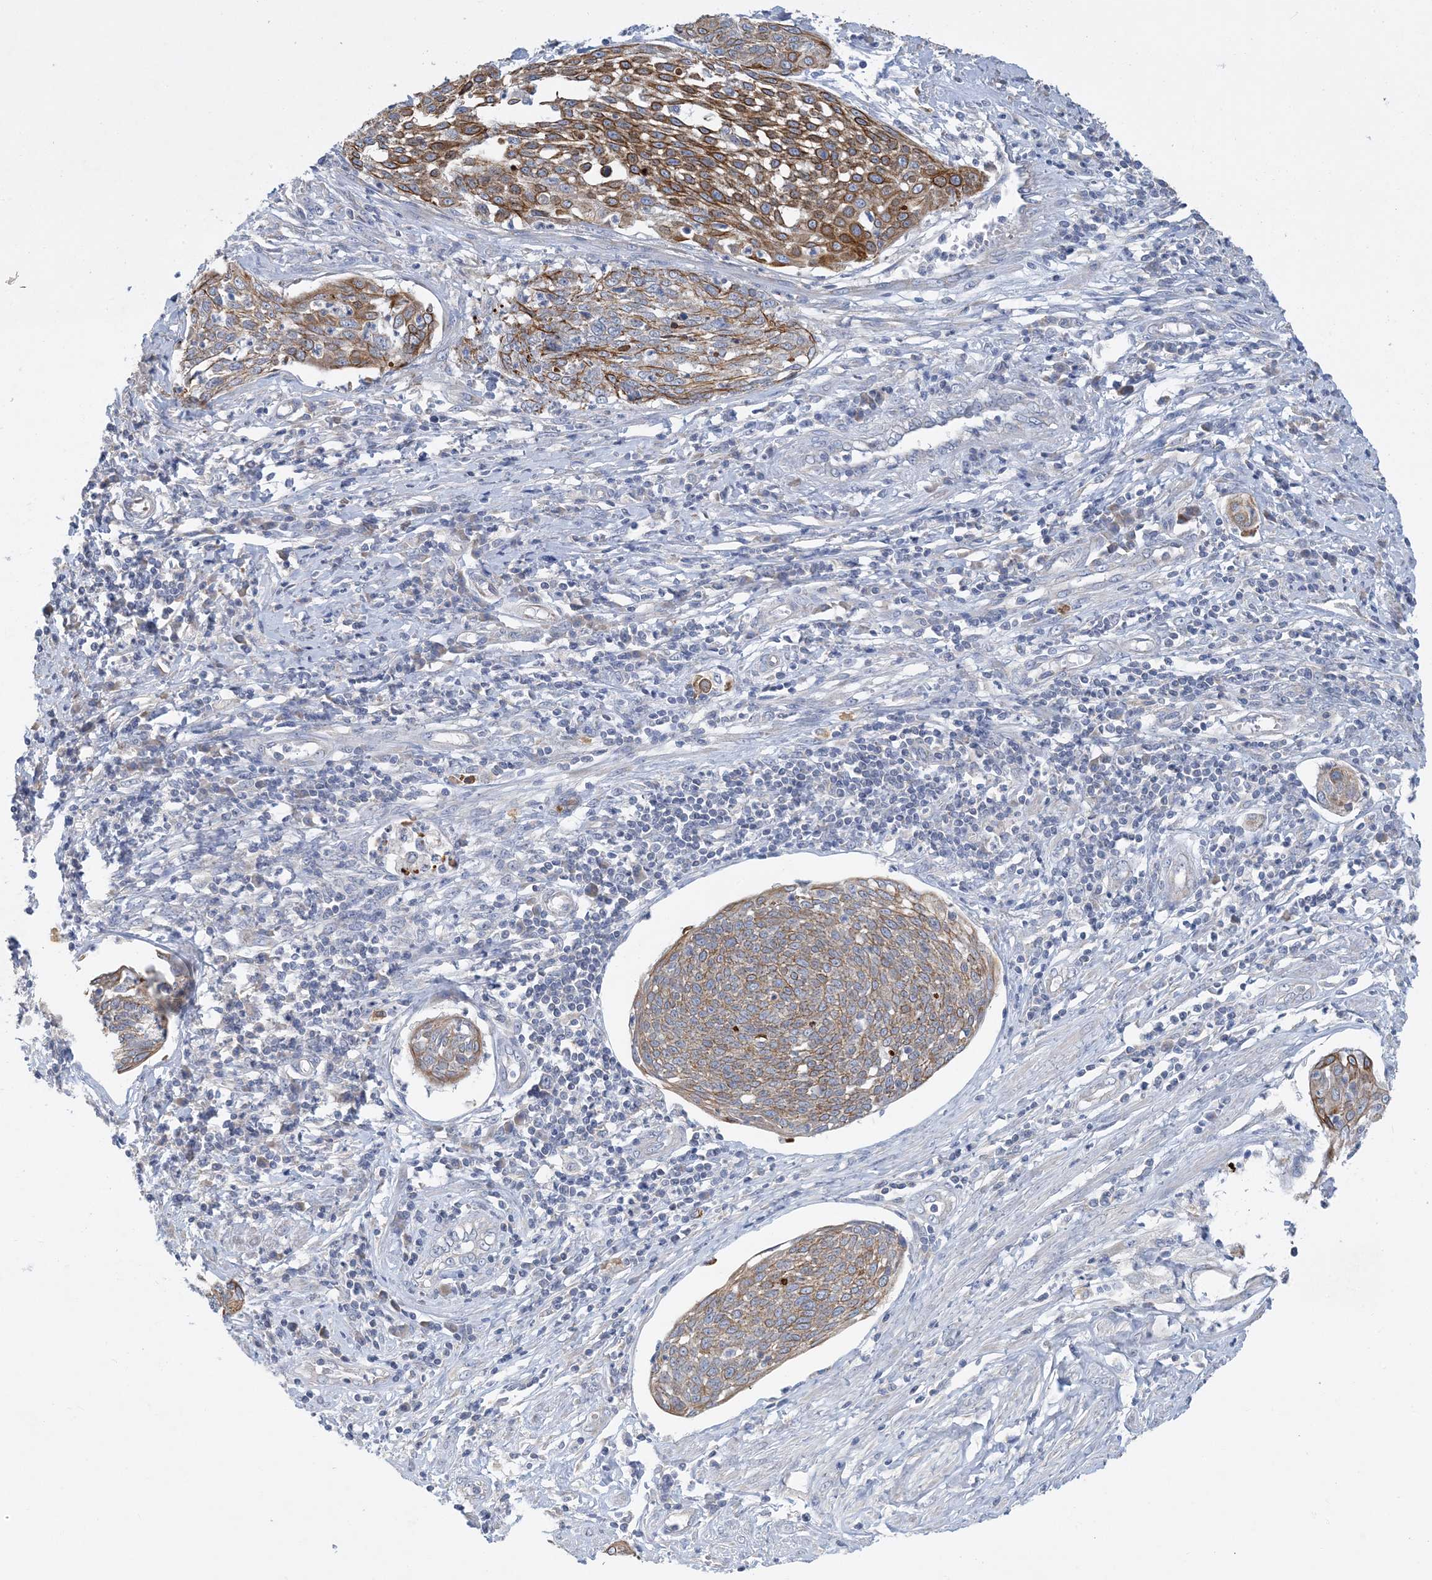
{"staining": {"intensity": "moderate", "quantity": ">75%", "location": "cytoplasmic/membranous"}, "tissue": "cervical cancer", "cell_type": "Tumor cells", "image_type": "cancer", "snomed": [{"axis": "morphology", "description": "Squamous cell carcinoma, NOS"}, {"axis": "topography", "description": "Cervix"}], "caption": "Immunohistochemistry (IHC) of cervical cancer (squamous cell carcinoma) exhibits medium levels of moderate cytoplasmic/membranous expression in approximately >75% of tumor cells.", "gene": "ZCCHC18", "patient": {"sex": "female", "age": 34}}